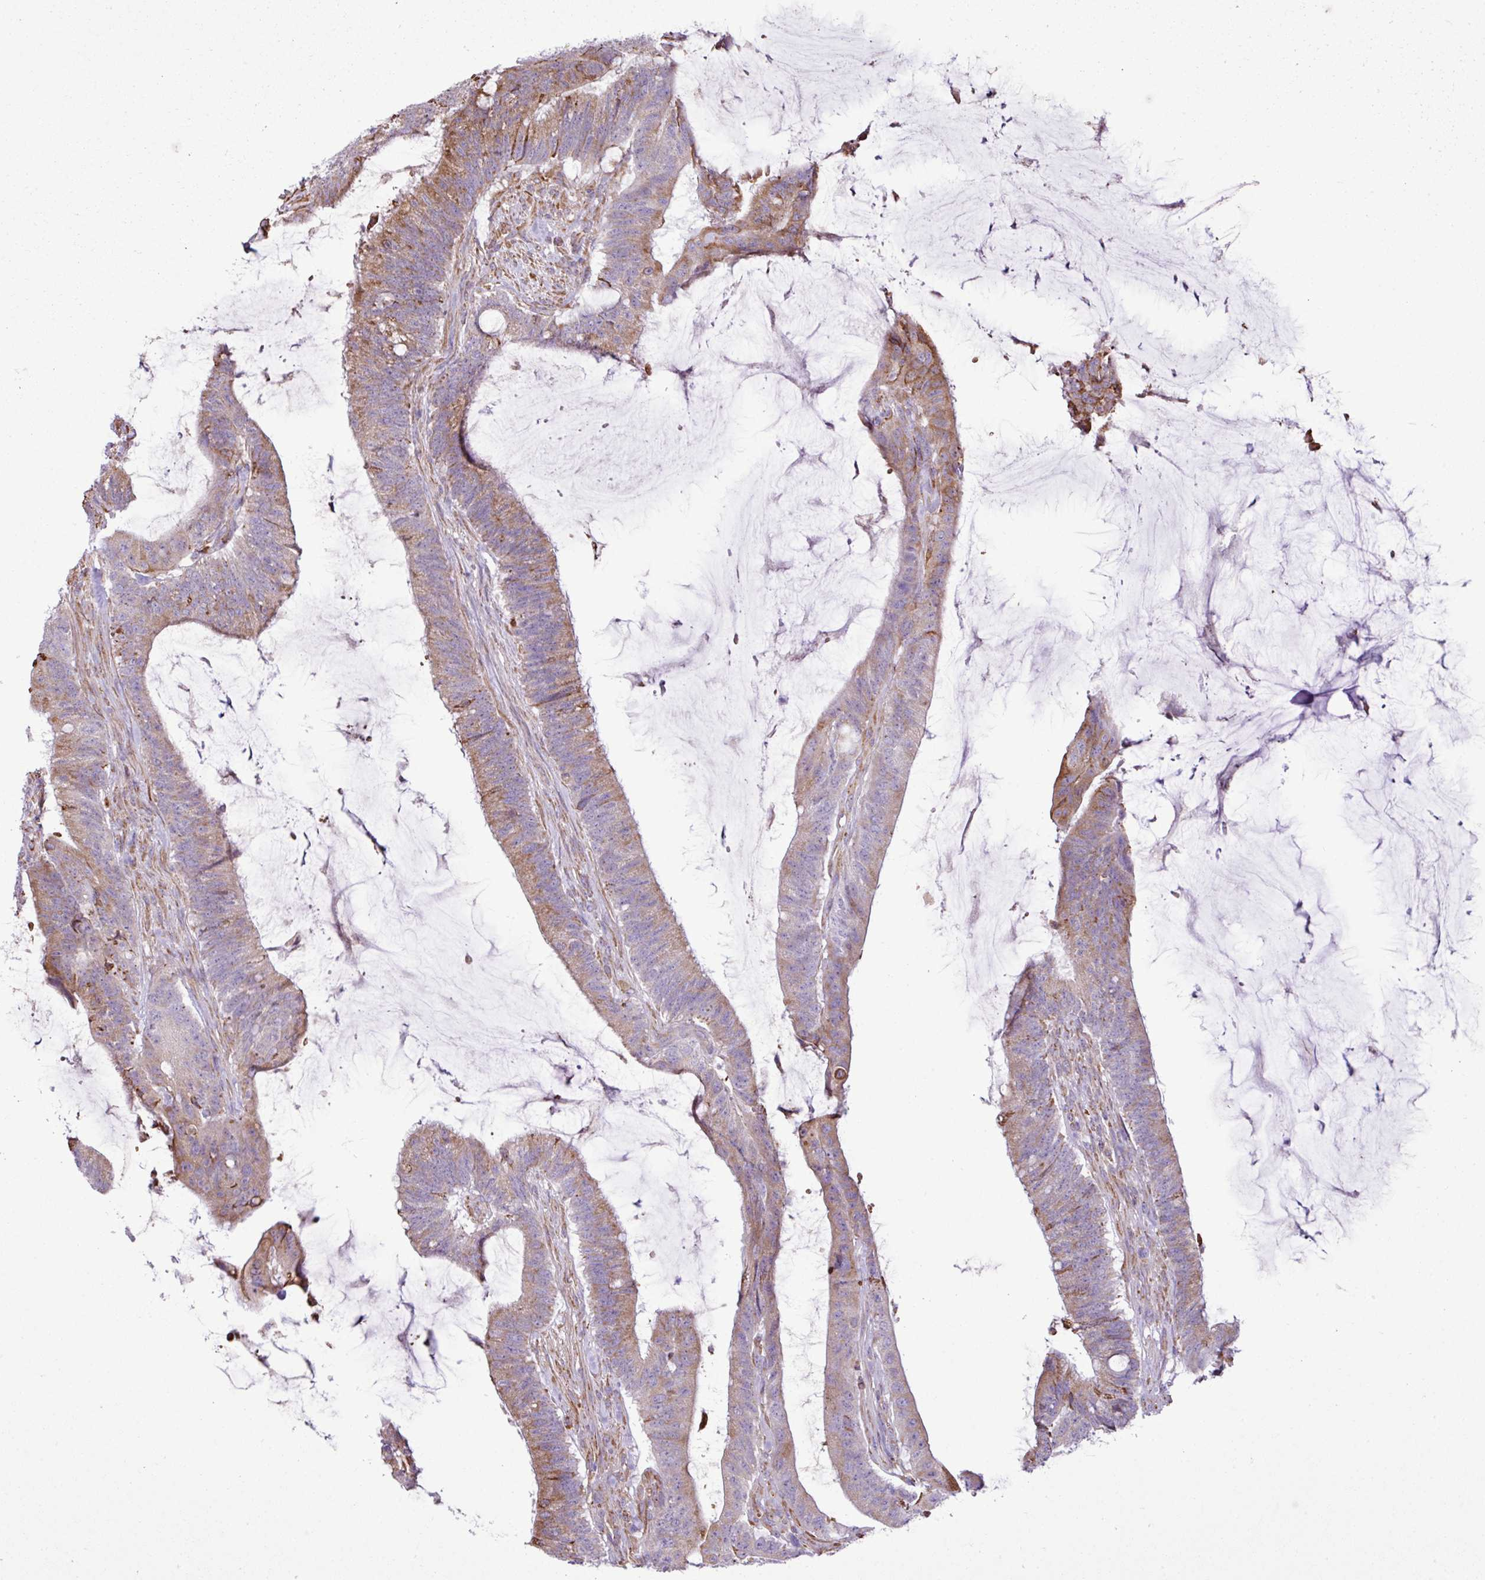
{"staining": {"intensity": "moderate", "quantity": "25%-75%", "location": "cytoplasmic/membranous"}, "tissue": "colorectal cancer", "cell_type": "Tumor cells", "image_type": "cancer", "snomed": [{"axis": "morphology", "description": "Adenocarcinoma, NOS"}, {"axis": "topography", "description": "Colon"}], "caption": "The immunohistochemical stain labels moderate cytoplasmic/membranous positivity in tumor cells of colorectal adenocarcinoma tissue.", "gene": "ZSCAN5A", "patient": {"sex": "female", "age": 43}}